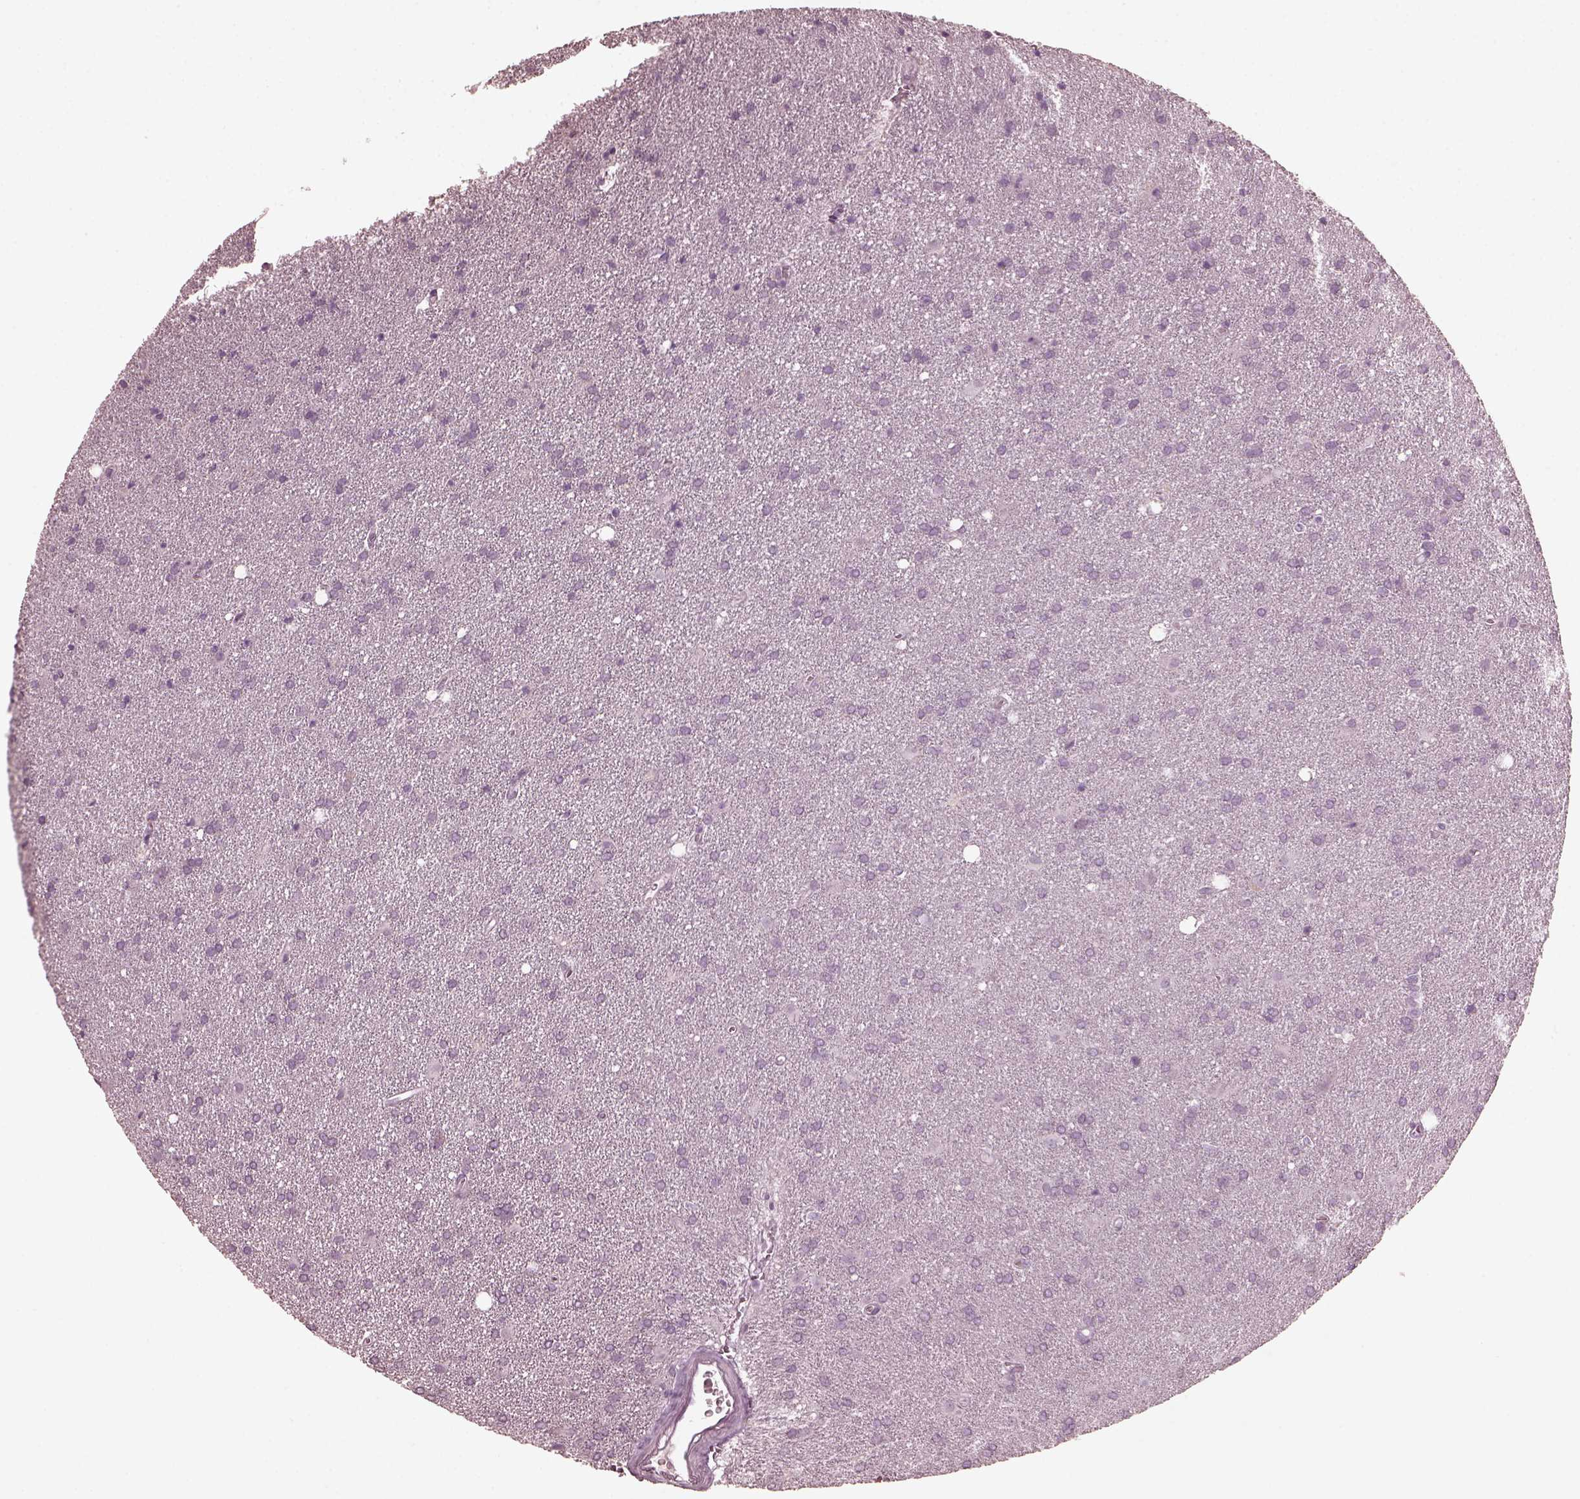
{"staining": {"intensity": "negative", "quantity": "none", "location": "none"}, "tissue": "glioma", "cell_type": "Tumor cells", "image_type": "cancer", "snomed": [{"axis": "morphology", "description": "Glioma, malignant, Low grade"}, {"axis": "topography", "description": "Brain"}], "caption": "Protein analysis of malignant glioma (low-grade) exhibits no significant positivity in tumor cells.", "gene": "CGA", "patient": {"sex": "male", "age": 58}}